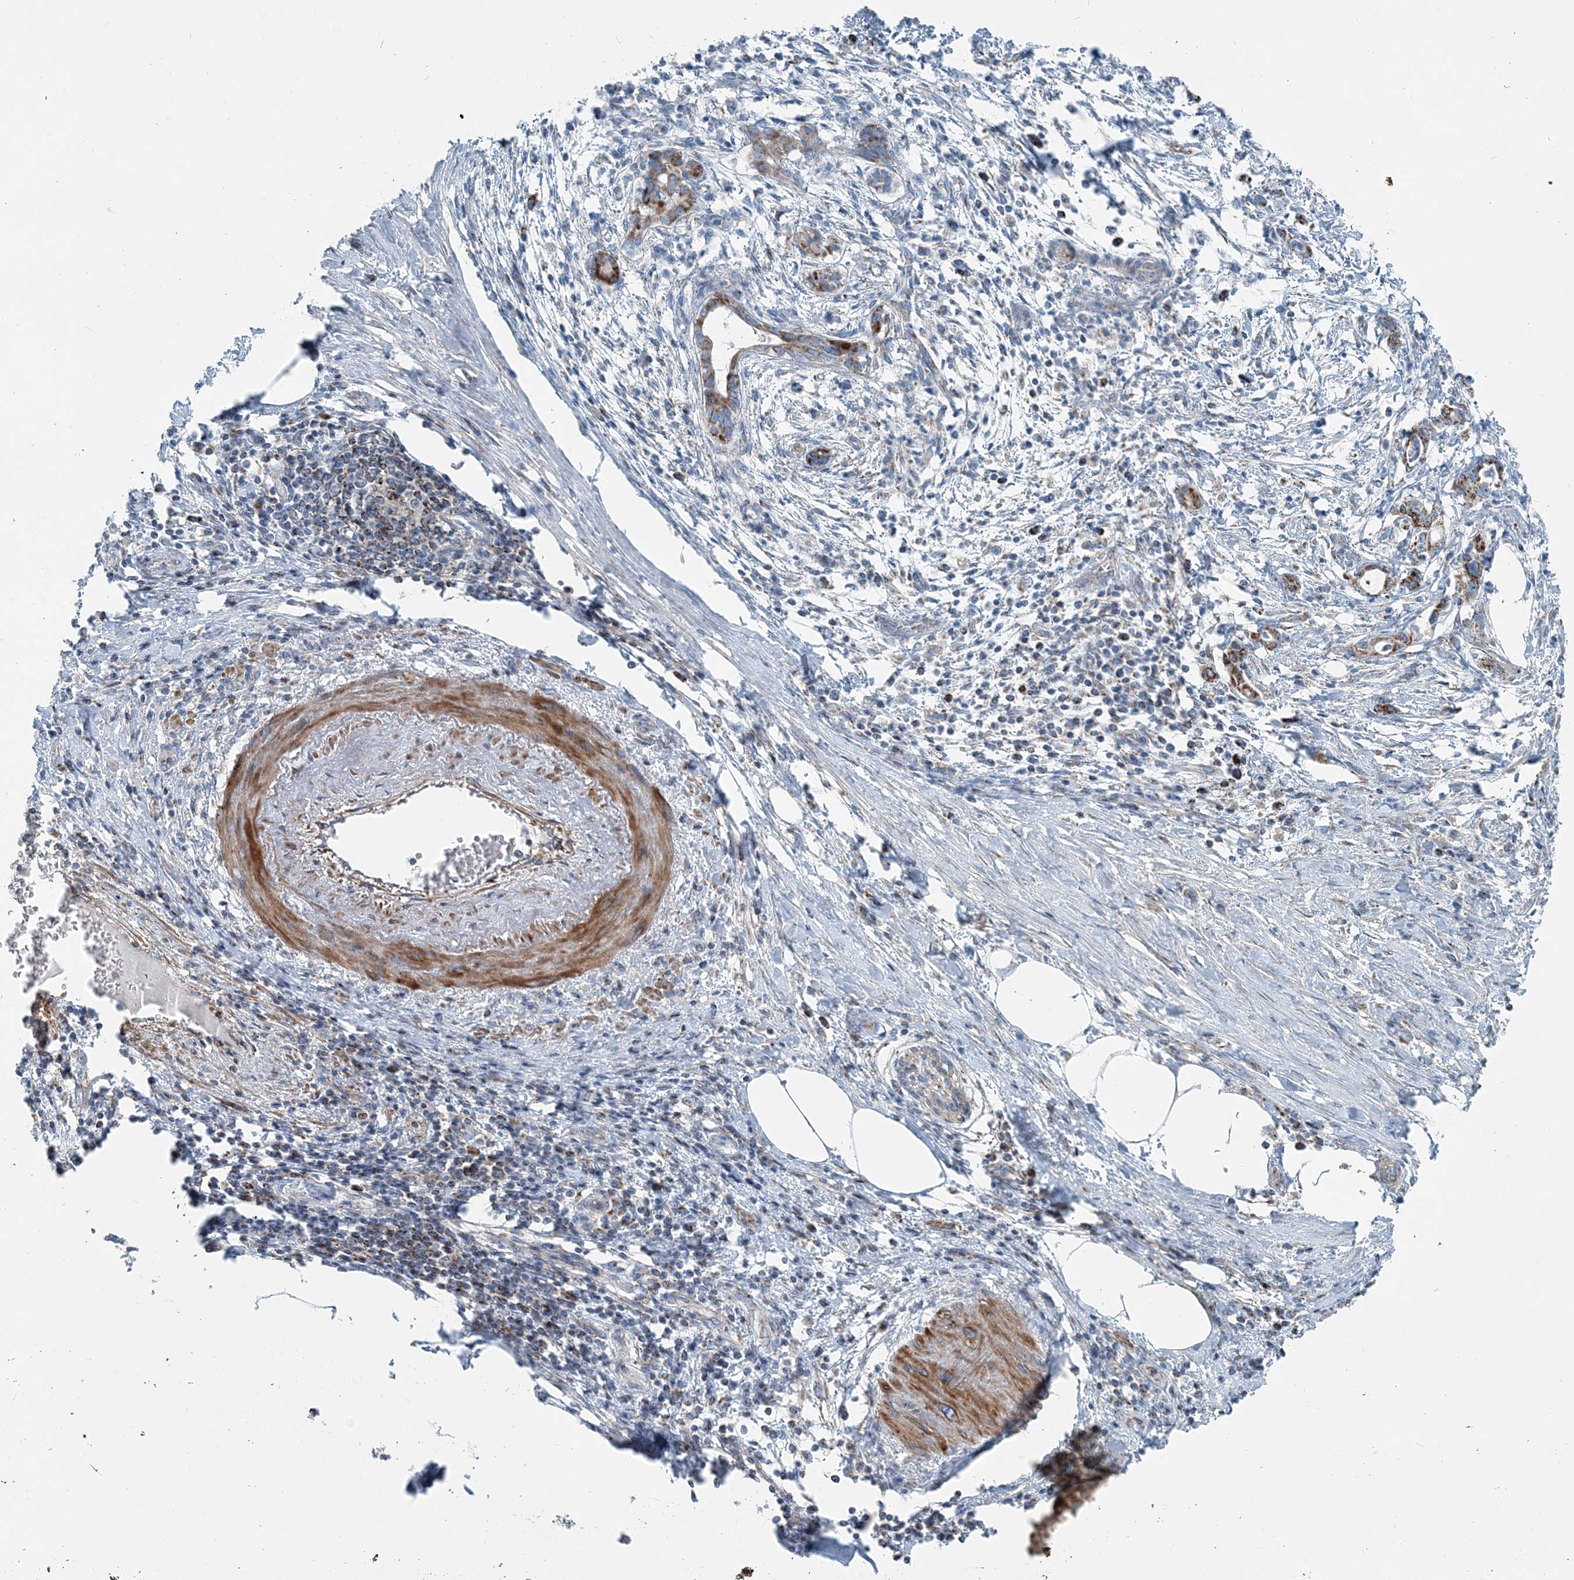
{"staining": {"intensity": "moderate", "quantity": "25%-75%", "location": "cytoplasmic/membranous"}, "tissue": "pancreatic cancer", "cell_type": "Tumor cells", "image_type": "cancer", "snomed": [{"axis": "morphology", "description": "Adenocarcinoma, NOS"}, {"axis": "topography", "description": "Pancreas"}], "caption": "Adenocarcinoma (pancreatic) was stained to show a protein in brown. There is medium levels of moderate cytoplasmic/membranous positivity in about 25%-75% of tumor cells.", "gene": "INTU", "patient": {"sex": "female", "age": 55}}